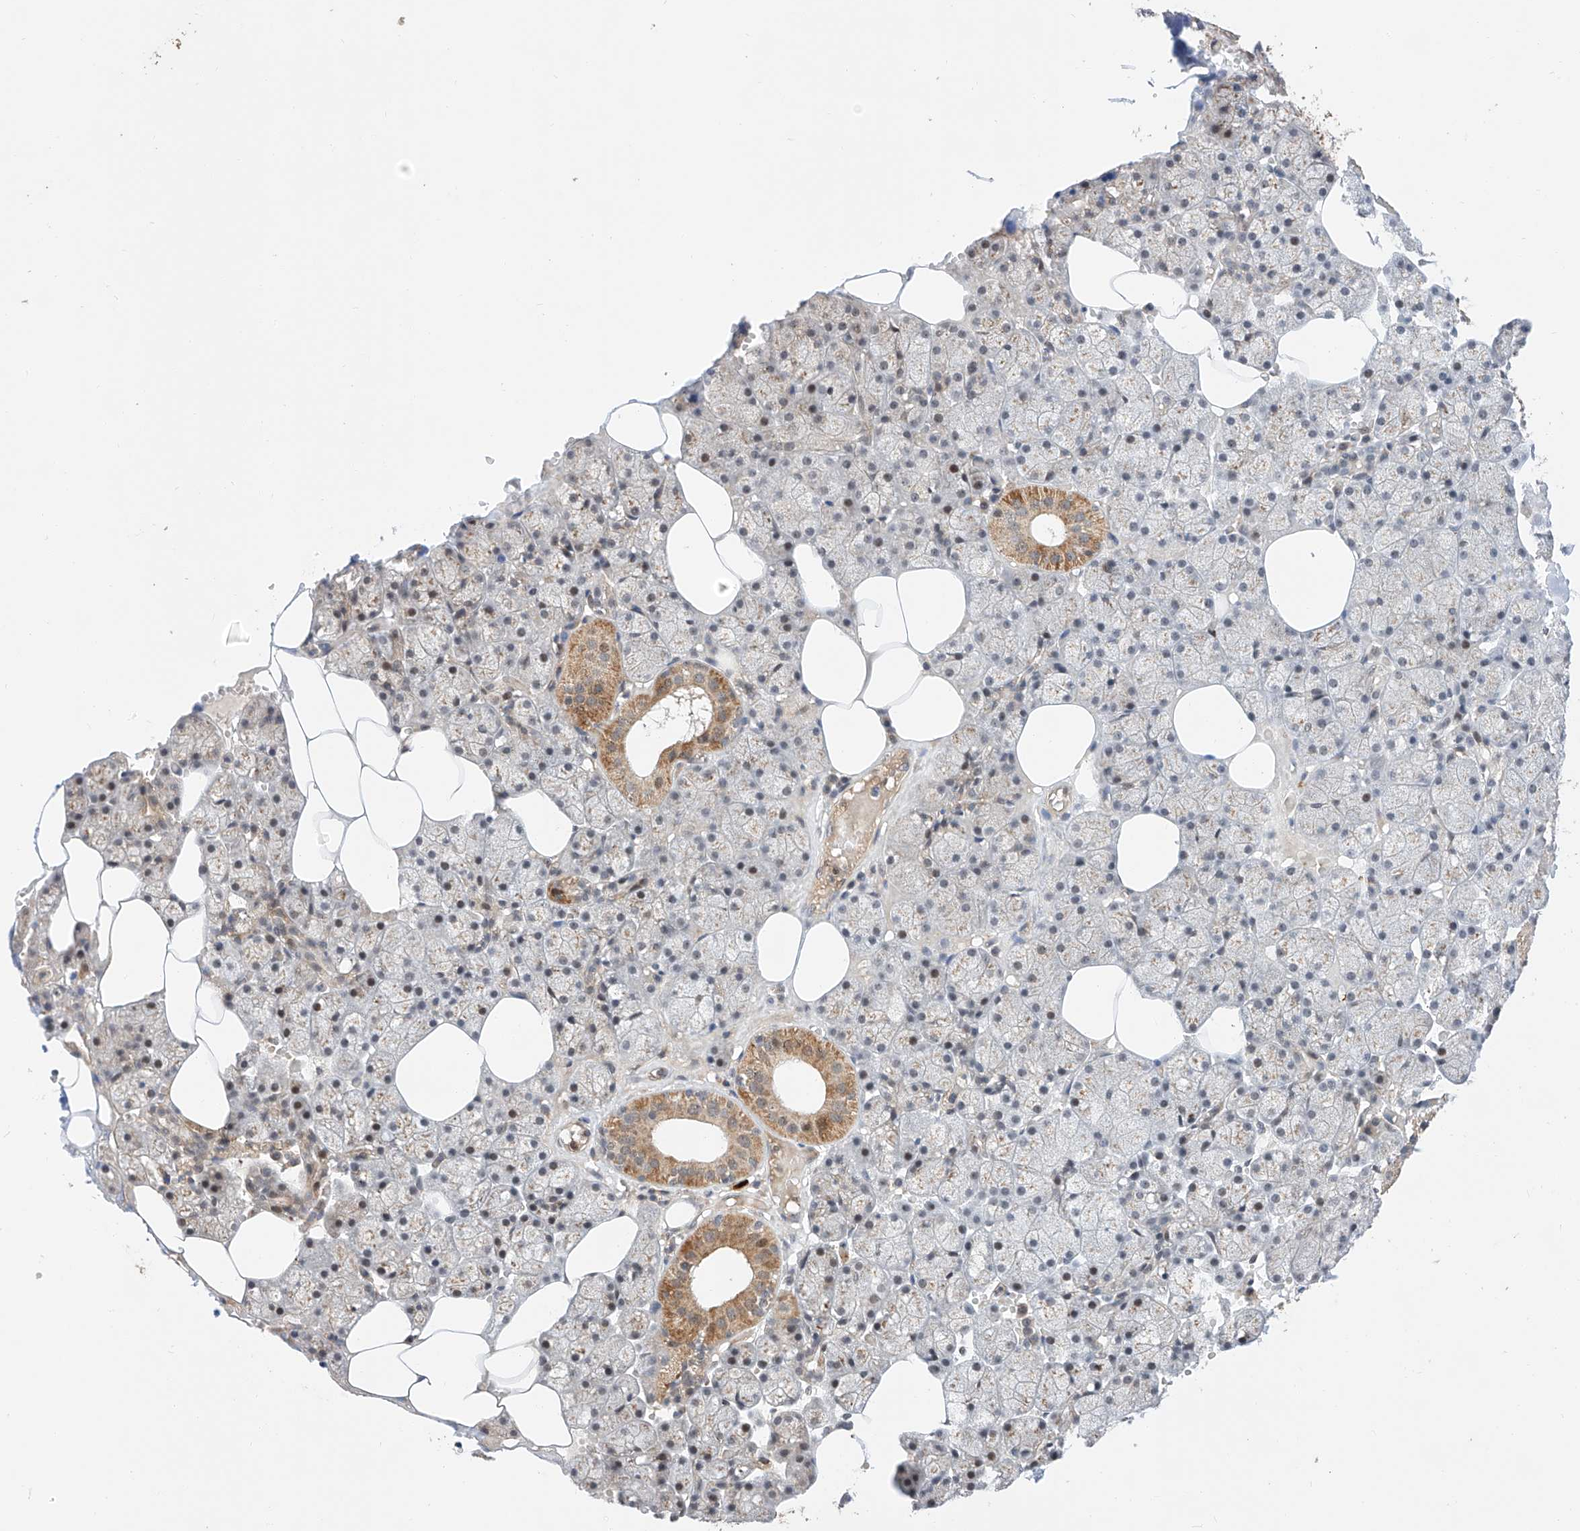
{"staining": {"intensity": "moderate", "quantity": "<25%", "location": "cytoplasmic/membranous"}, "tissue": "salivary gland", "cell_type": "Glandular cells", "image_type": "normal", "snomed": [{"axis": "morphology", "description": "Normal tissue, NOS"}, {"axis": "topography", "description": "Salivary gland"}], "caption": "Protein expression analysis of unremarkable human salivary gland reveals moderate cytoplasmic/membranous positivity in about <25% of glandular cells. The protein is stained brown, and the nuclei are stained in blue (DAB (3,3'-diaminobenzidine) IHC with brightfield microscopy, high magnification).", "gene": "RAB23", "patient": {"sex": "male", "age": 62}}